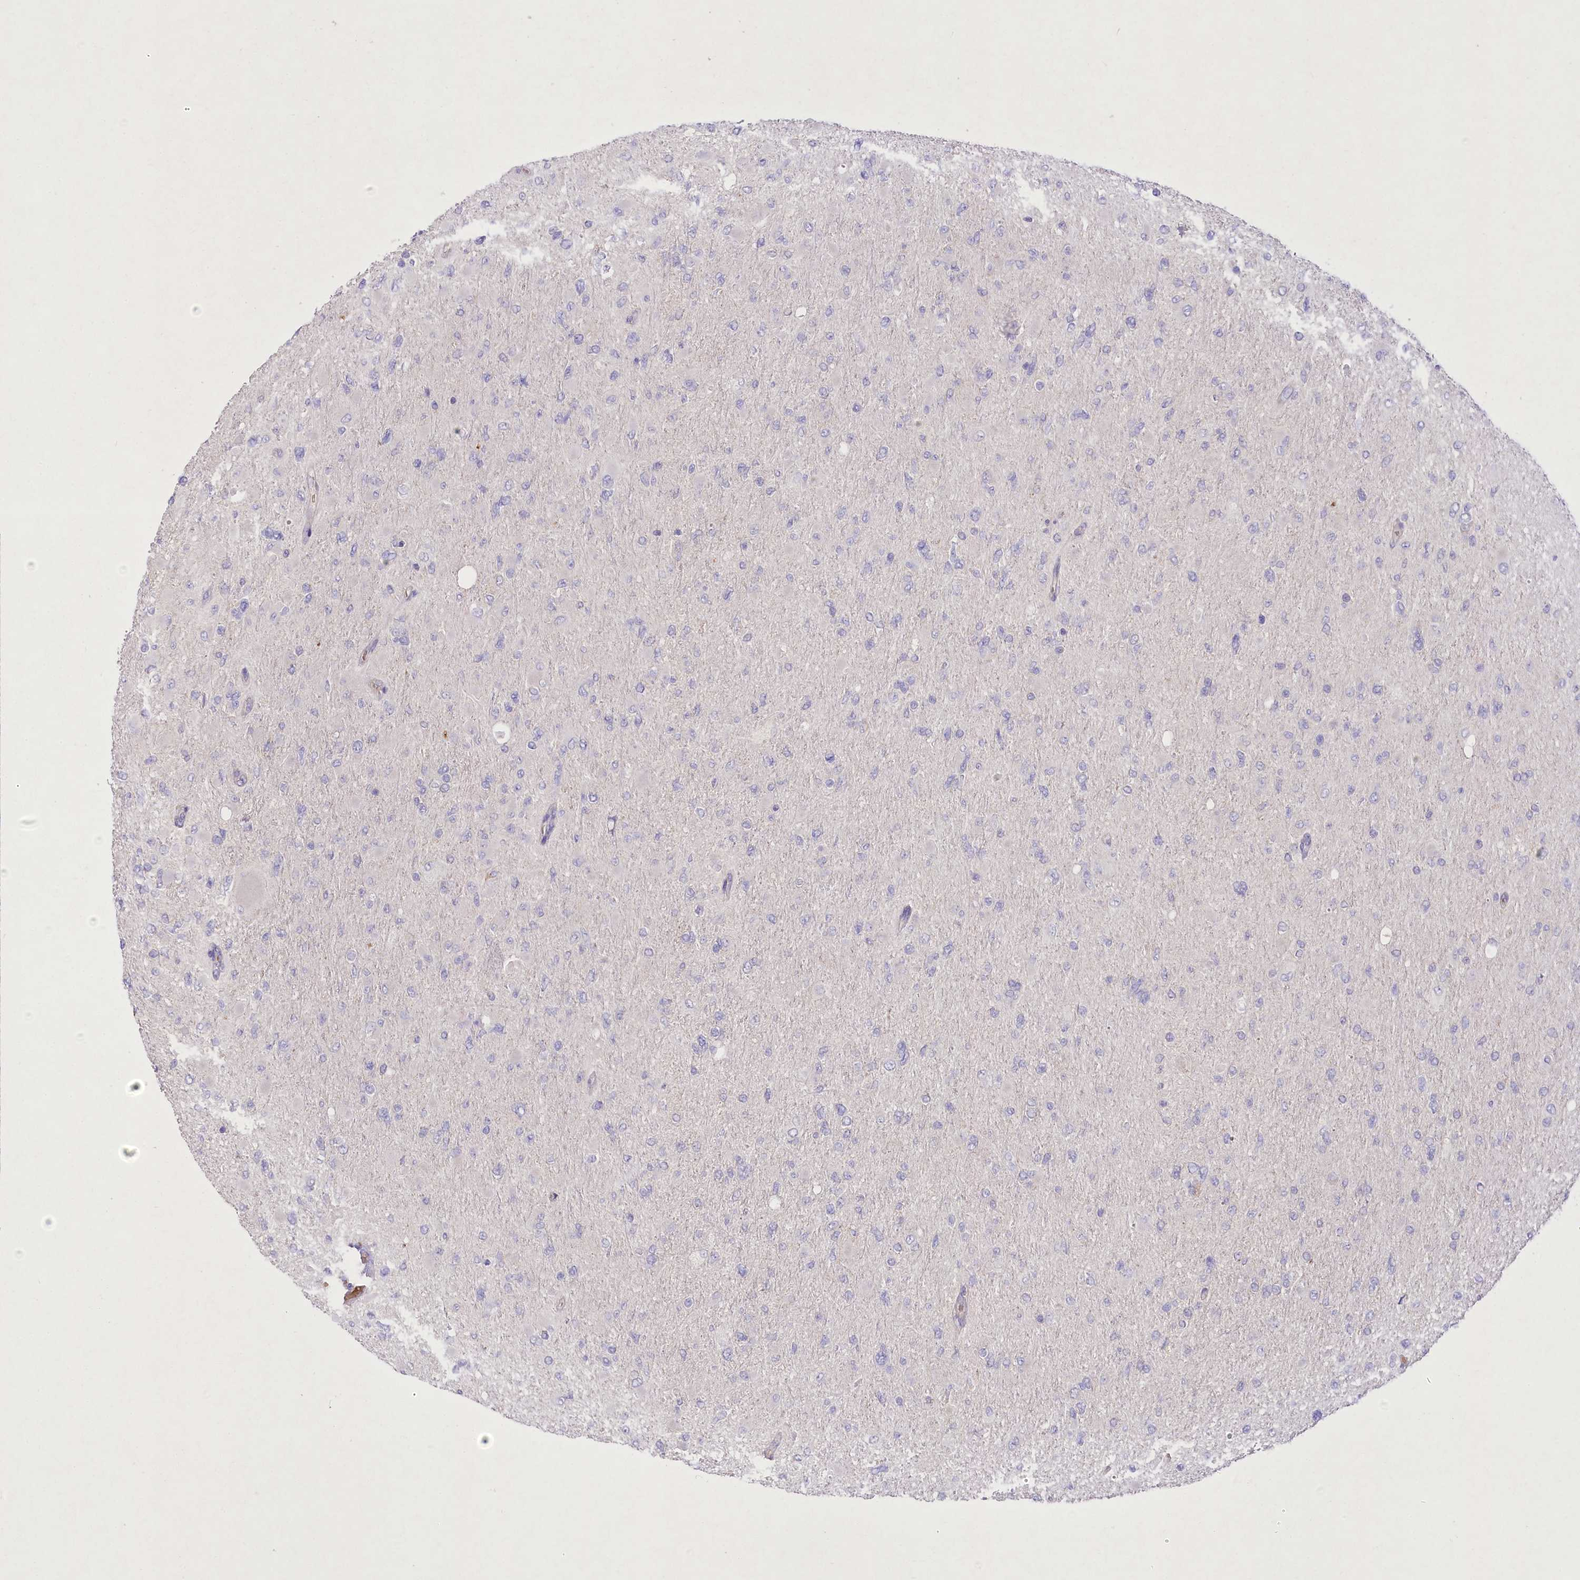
{"staining": {"intensity": "negative", "quantity": "none", "location": "none"}, "tissue": "glioma", "cell_type": "Tumor cells", "image_type": "cancer", "snomed": [{"axis": "morphology", "description": "Glioma, malignant, High grade"}, {"axis": "topography", "description": "Cerebral cortex"}], "caption": "High power microscopy image of an IHC histopathology image of glioma, revealing no significant expression in tumor cells. (DAB immunohistochemistry visualized using brightfield microscopy, high magnification).", "gene": "PRSS53", "patient": {"sex": "female", "age": 36}}